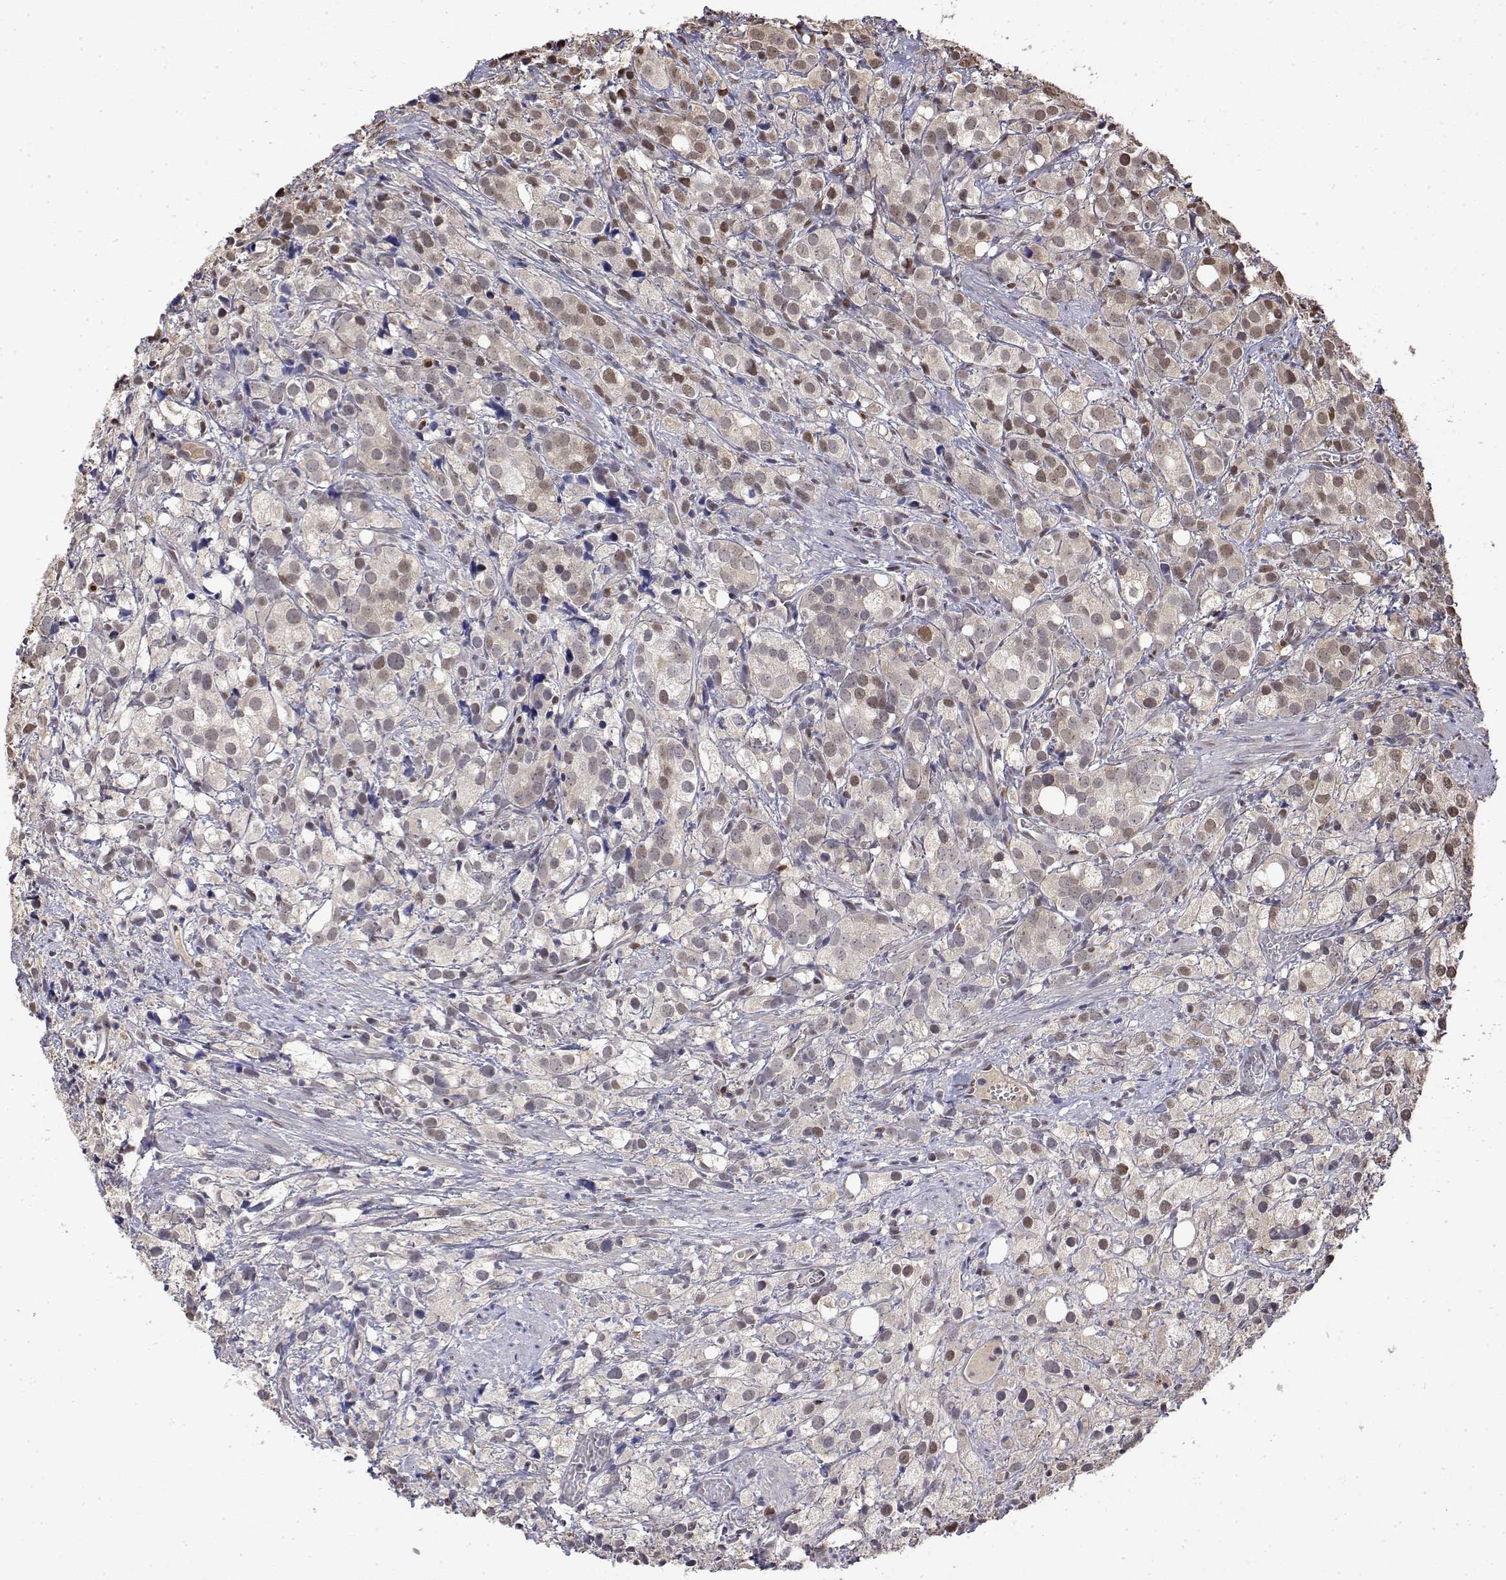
{"staining": {"intensity": "weak", "quantity": "<25%", "location": "nuclear"}, "tissue": "prostate cancer", "cell_type": "Tumor cells", "image_type": "cancer", "snomed": [{"axis": "morphology", "description": "Adenocarcinoma, High grade"}, {"axis": "topography", "description": "Prostate"}], "caption": "Protein analysis of high-grade adenocarcinoma (prostate) reveals no significant positivity in tumor cells.", "gene": "TPI1", "patient": {"sex": "male", "age": 86}}